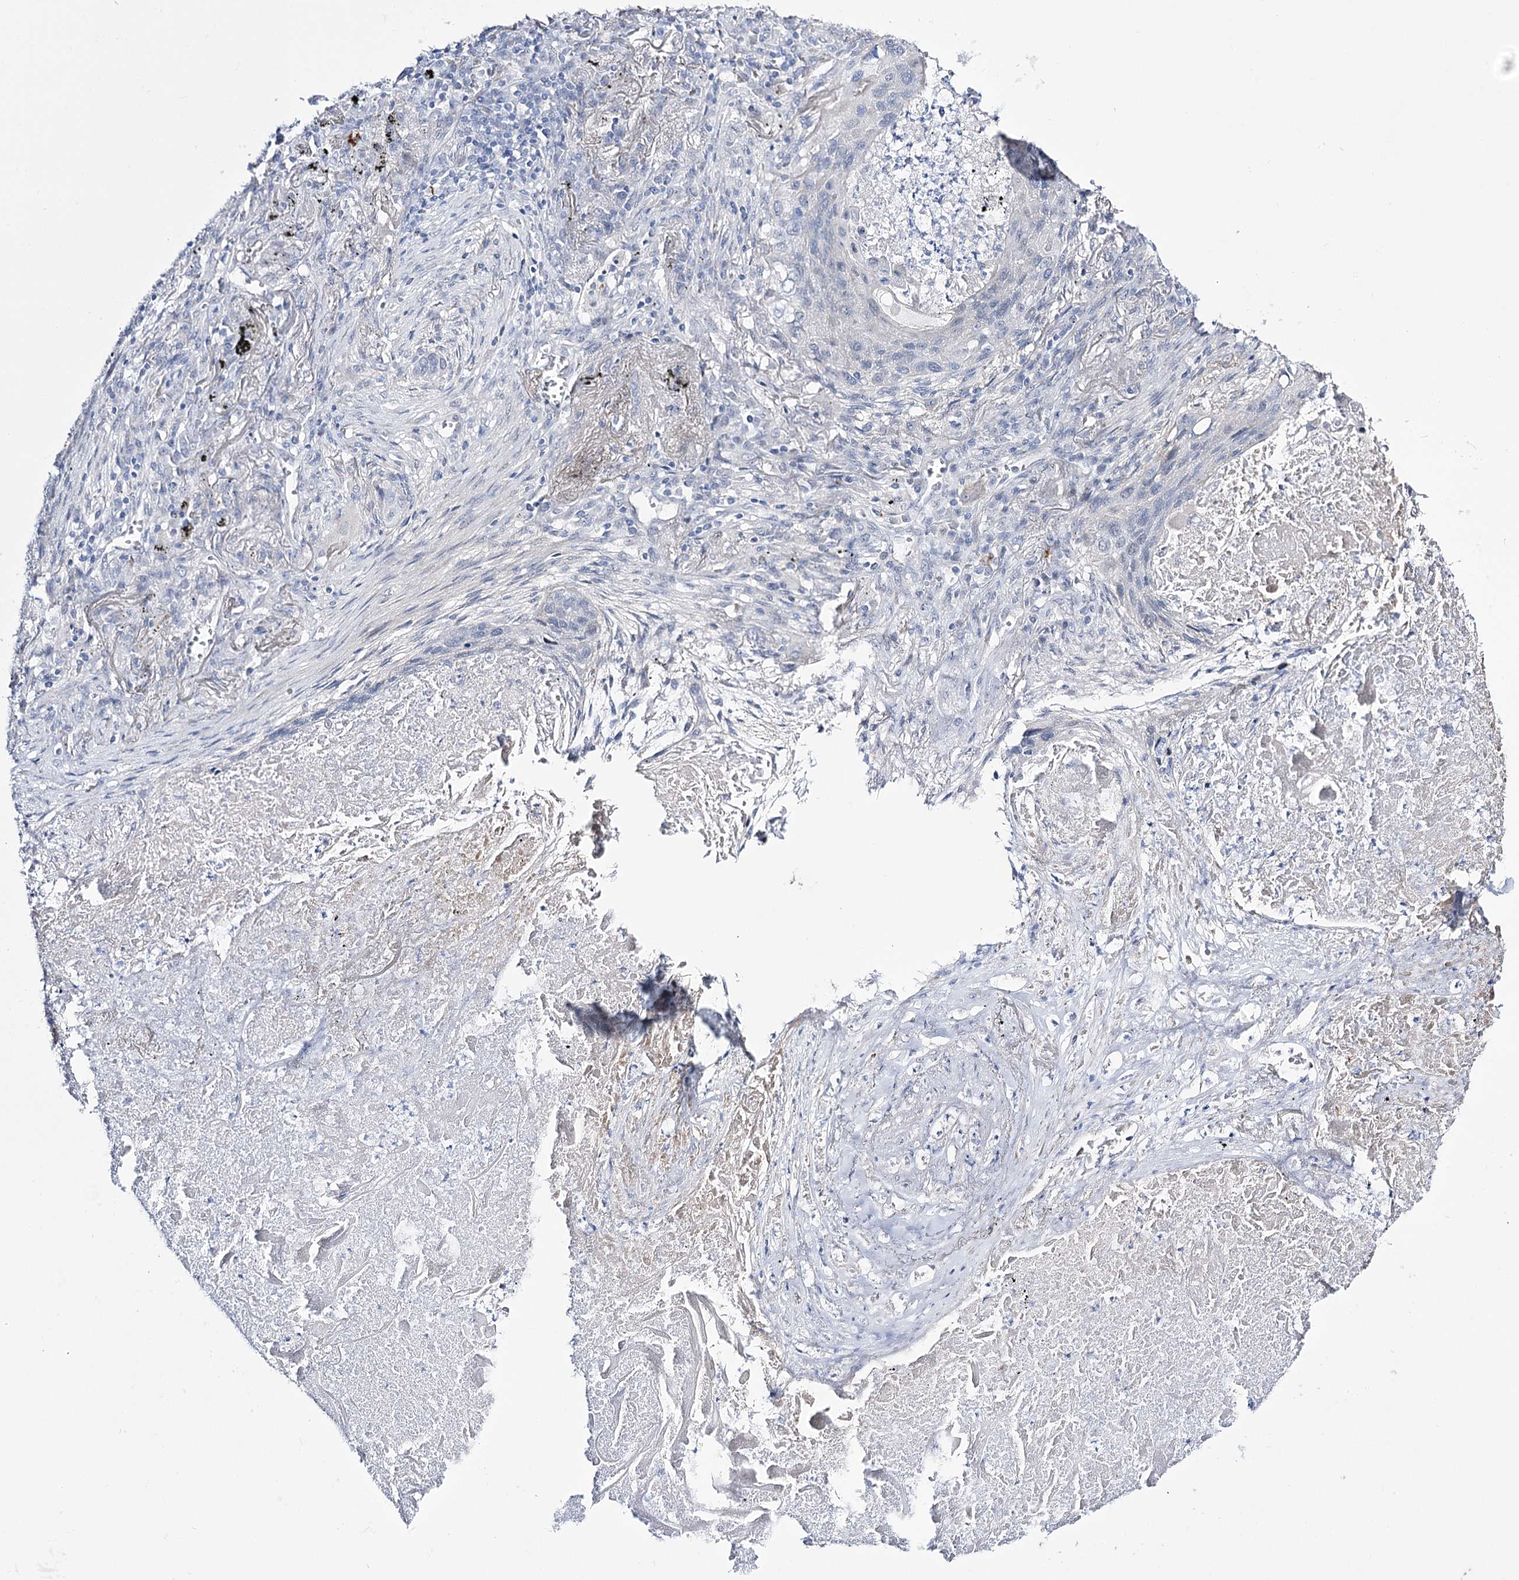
{"staining": {"intensity": "negative", "quantity": "none", "location": "none"}, "tissue": "lung cancer", "cell_type": "Tumor cells", "image_type": "cancer", "snomed": [{"axis": "morphology", "description": "Squamous cell carcinoma, NOS"}, {"axis": "topography", "description": "Lung"}], "caption": "Histopathology image shows no significant protein positivity in tumor cells of squamous cell carcinoma (lung).", "gene": "RBM15B", "patient": {"sex": "female", "age": 63}}